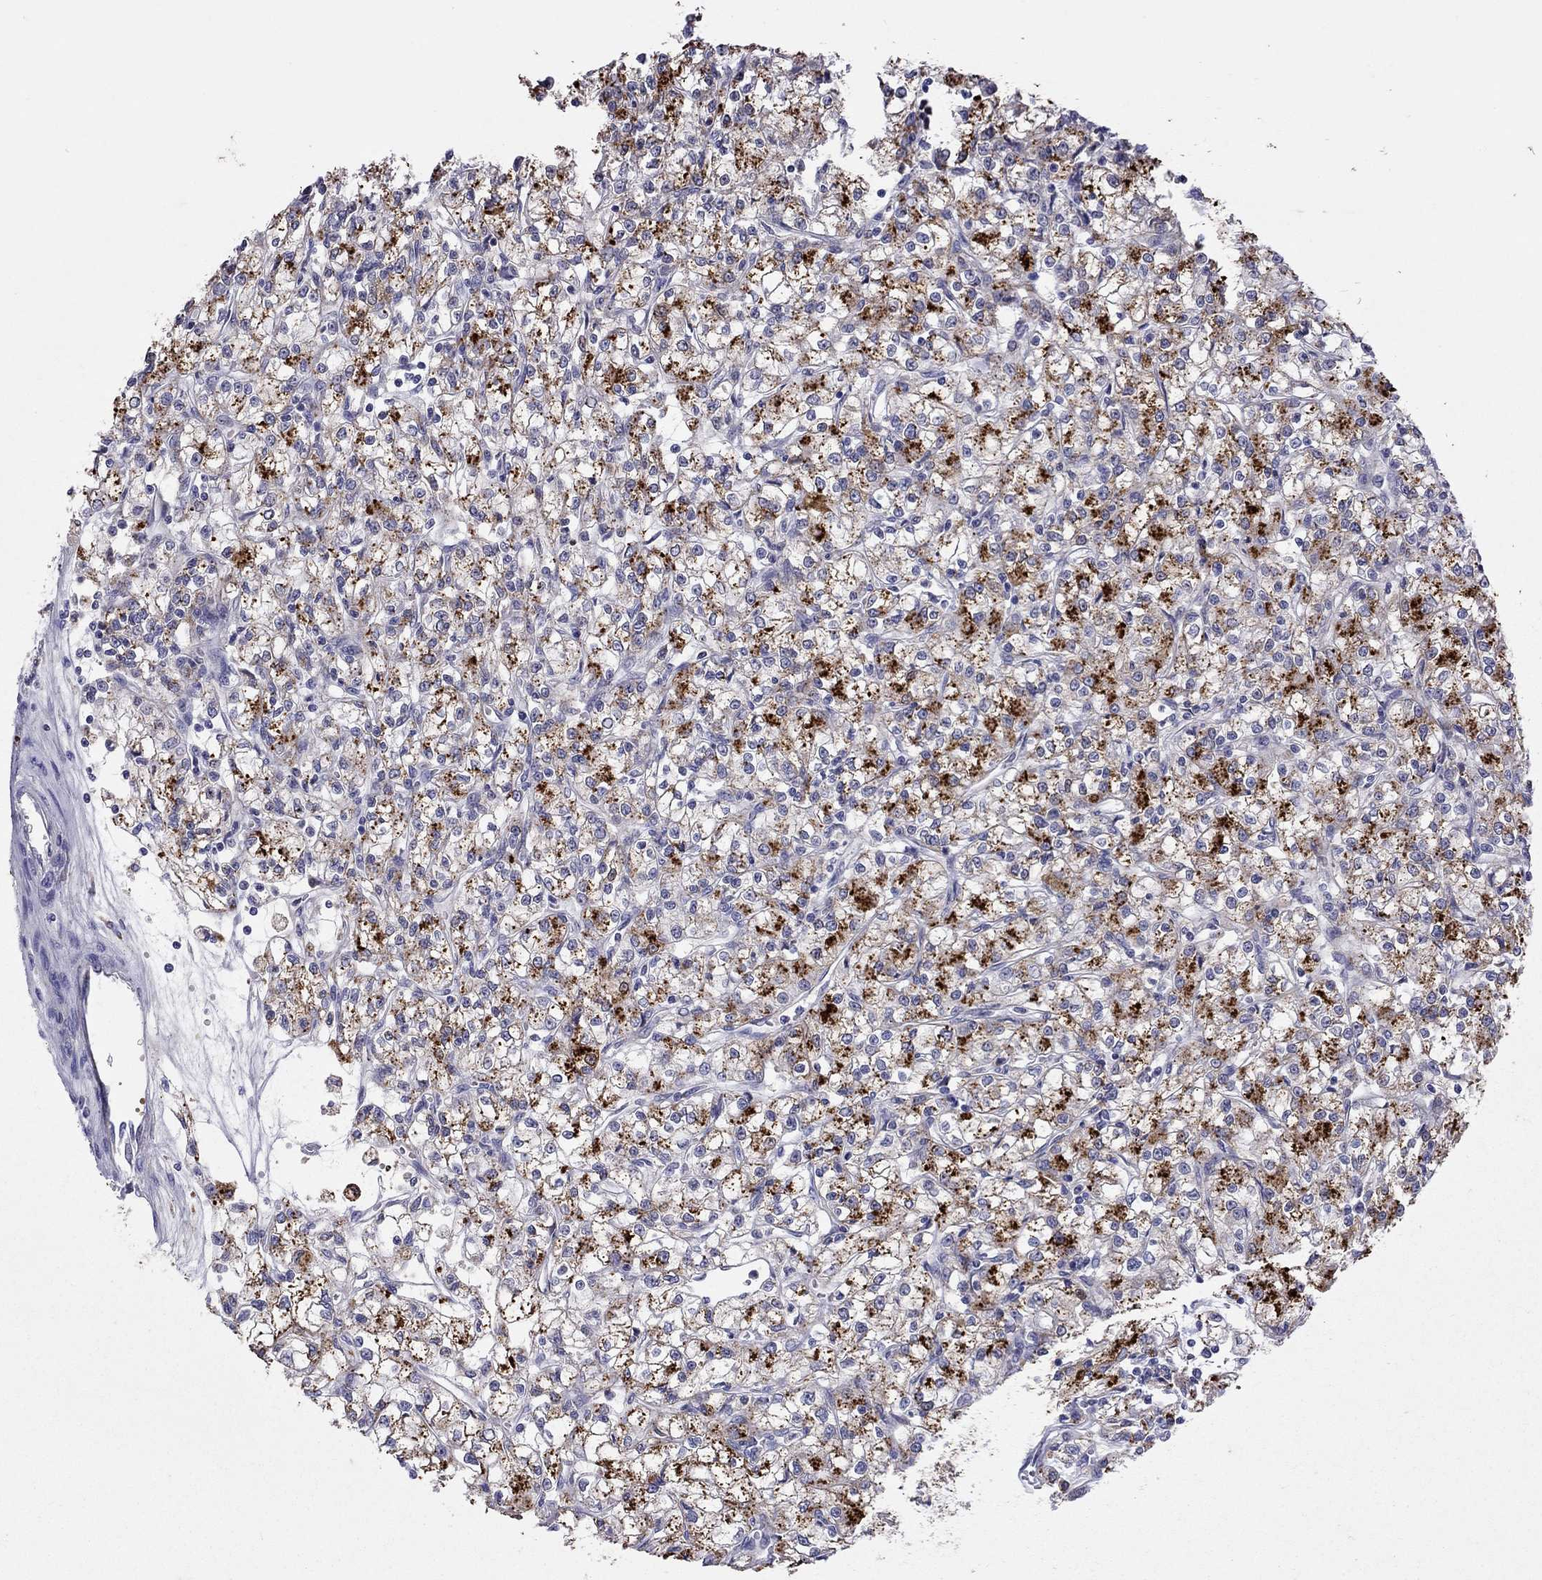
{"staining": {"intensity": "moderate", "quantity": ">75%", "location": "cytoplasmic/membranous"}, "tissue": "renal cancer", "cell_type": "Tumor cells", "image_type": "cancer", "snomed": [{"axis": "morphology", "description": "Adenocarcinoma, NOS"}, {"axis": "topography", "description": "Kidney"}], "caption": "Immunohistochemical staining of adenocarcinoma (renal) displays medium levels of moderate cytoplasmic/membranous positivity in about >75% of tumor cells. The protein is shown in brown color, while the nuclei are stained blue.", "gene": "SERPINA3", "patient": {"sex": "female", "age": 59}}